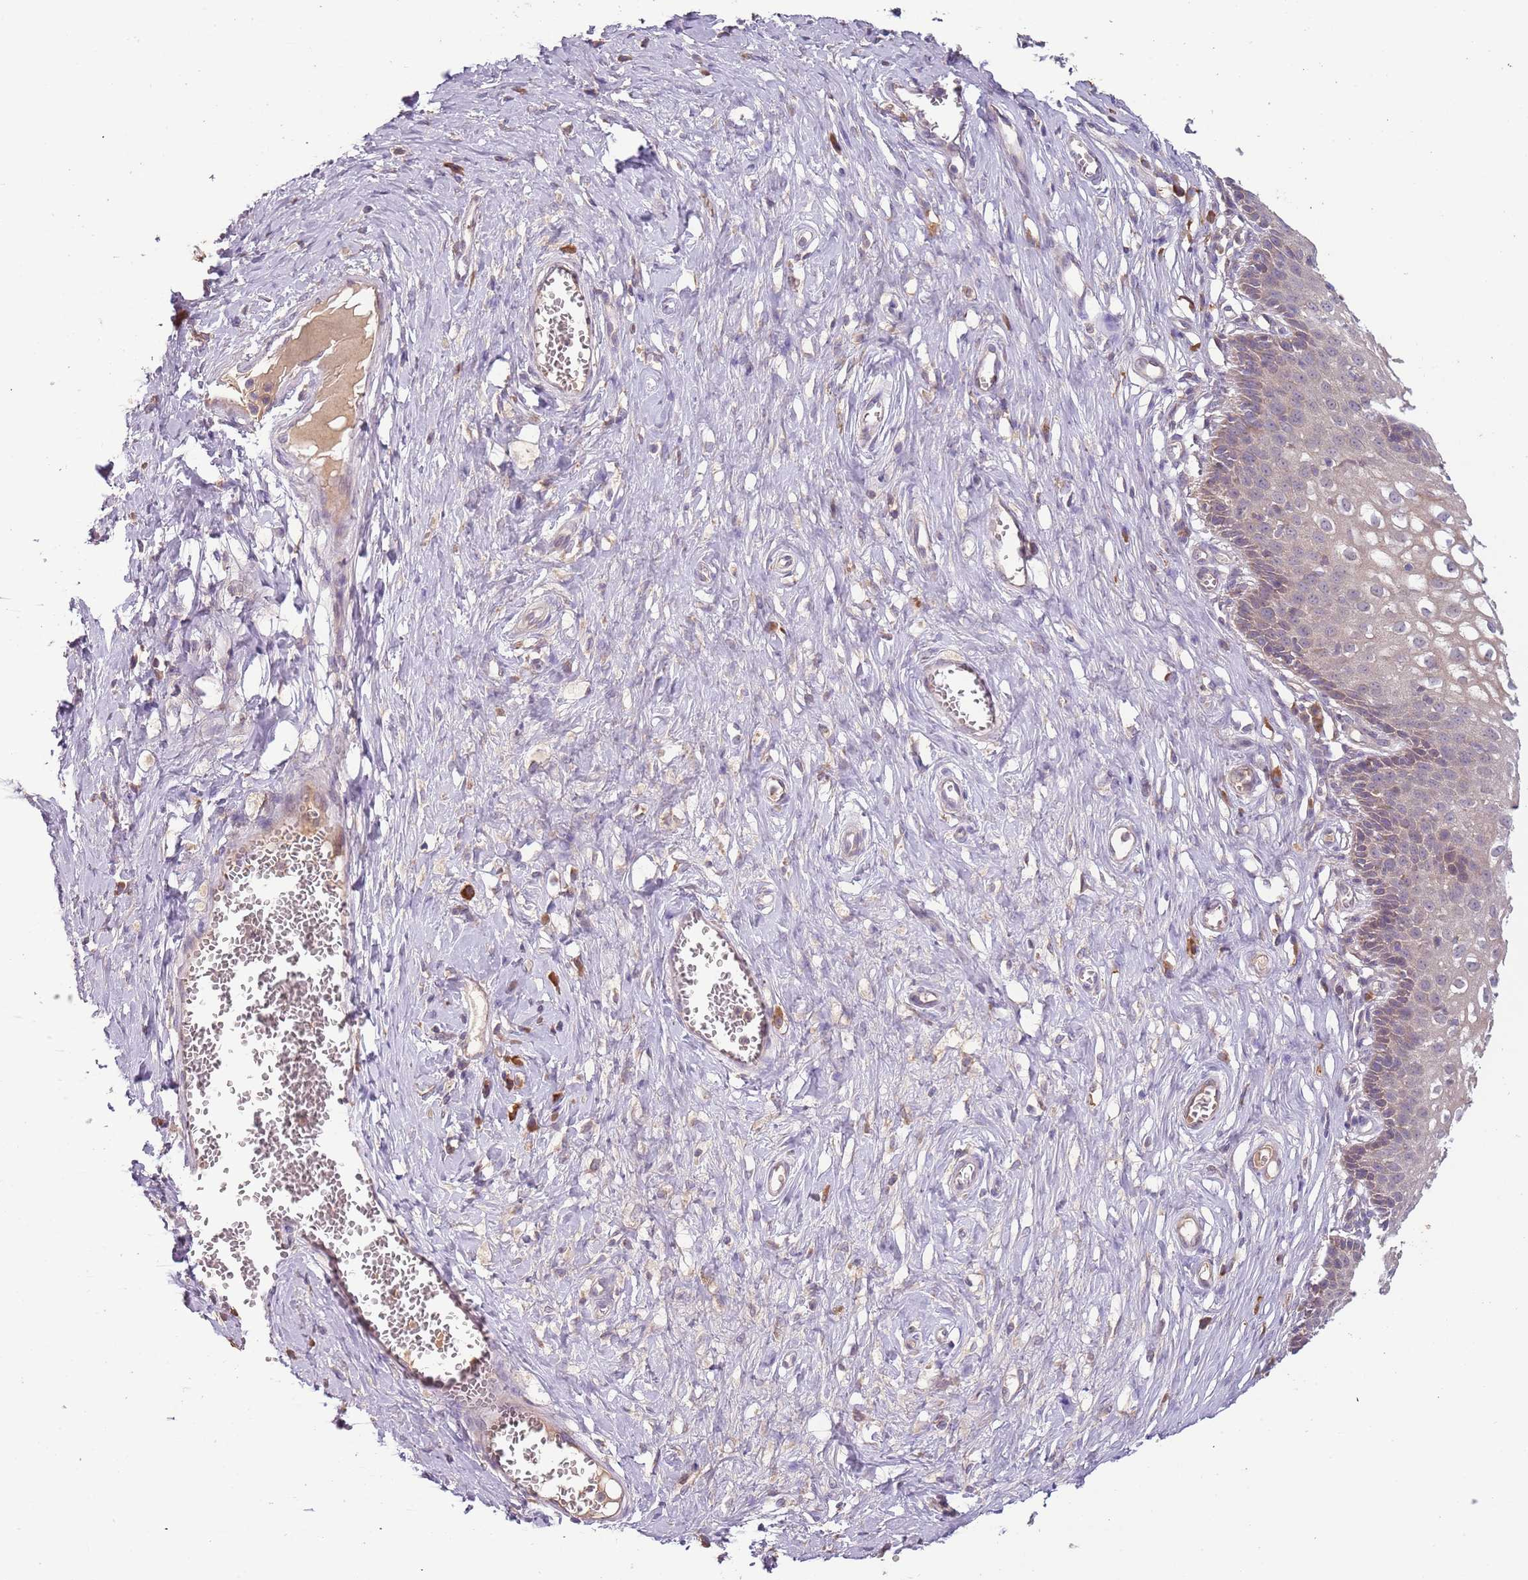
{"staining": {"intensity": "weak", "quantity": "25%-75%", "location": "cytoplasmic/membranous"}, "tissue": "cervix", "cell_type": "Glandular cells", "image_type": "normal", "snomed": [{"axis": "morphology", "description": "Normal tissue, NOS"}, {"axis": "morphology", "description": "Adenocarcinoma, NOS"}, {"axis": "topography", "description": "Cervix"}], "caption": "Glandular cells demonstrate low levels of weak cytoplasmic/membranous positivity in about 25%-75% of cells in unremarkable human cervix. (Brightfield microscopy of DAB IHC at high magnification).", "gene": "FECH", "patient": {"sex": "female", "age": 29}}